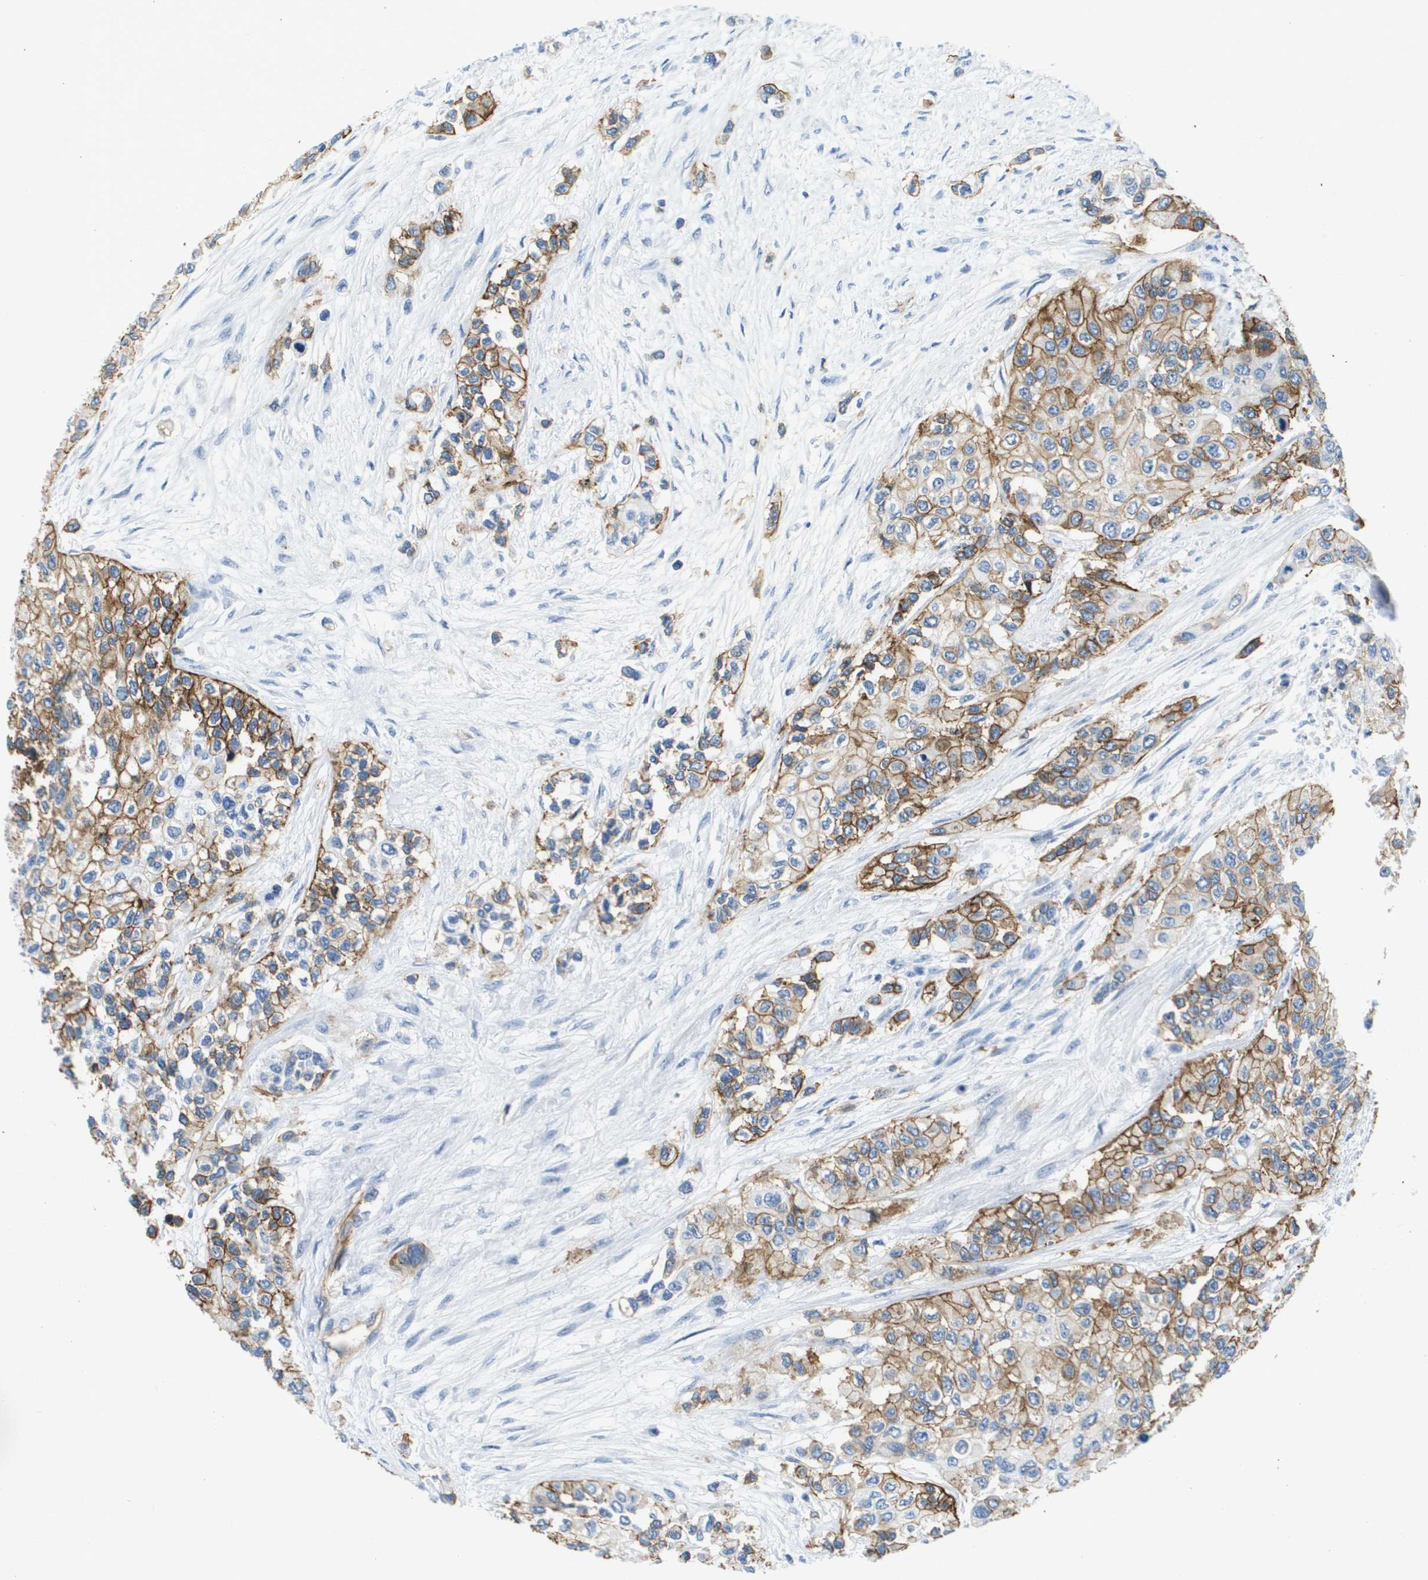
{"staining": {"intensity": "moderate", "quantity": "25%-75%", "location": "cytoplasmic/membranous"}, "tissue": "urothelial cancer", "cell_type": "Tumor cells", "image_type": "cancer", "snomed": [{"axis": "morphology", "description": "Urothelial carcinoma, High grade"}, {"axis": "topography", "description": "Urinary bladder"}], "caption": "DAB immunohistochemical staining of human urothelial cancer demonstrates moderate cytoplasmic/membranous protein expression in approximately 25%-75% of tumor cells.", "gene": "ITGA6", "patient": {"sex": "female", "age": 56}}